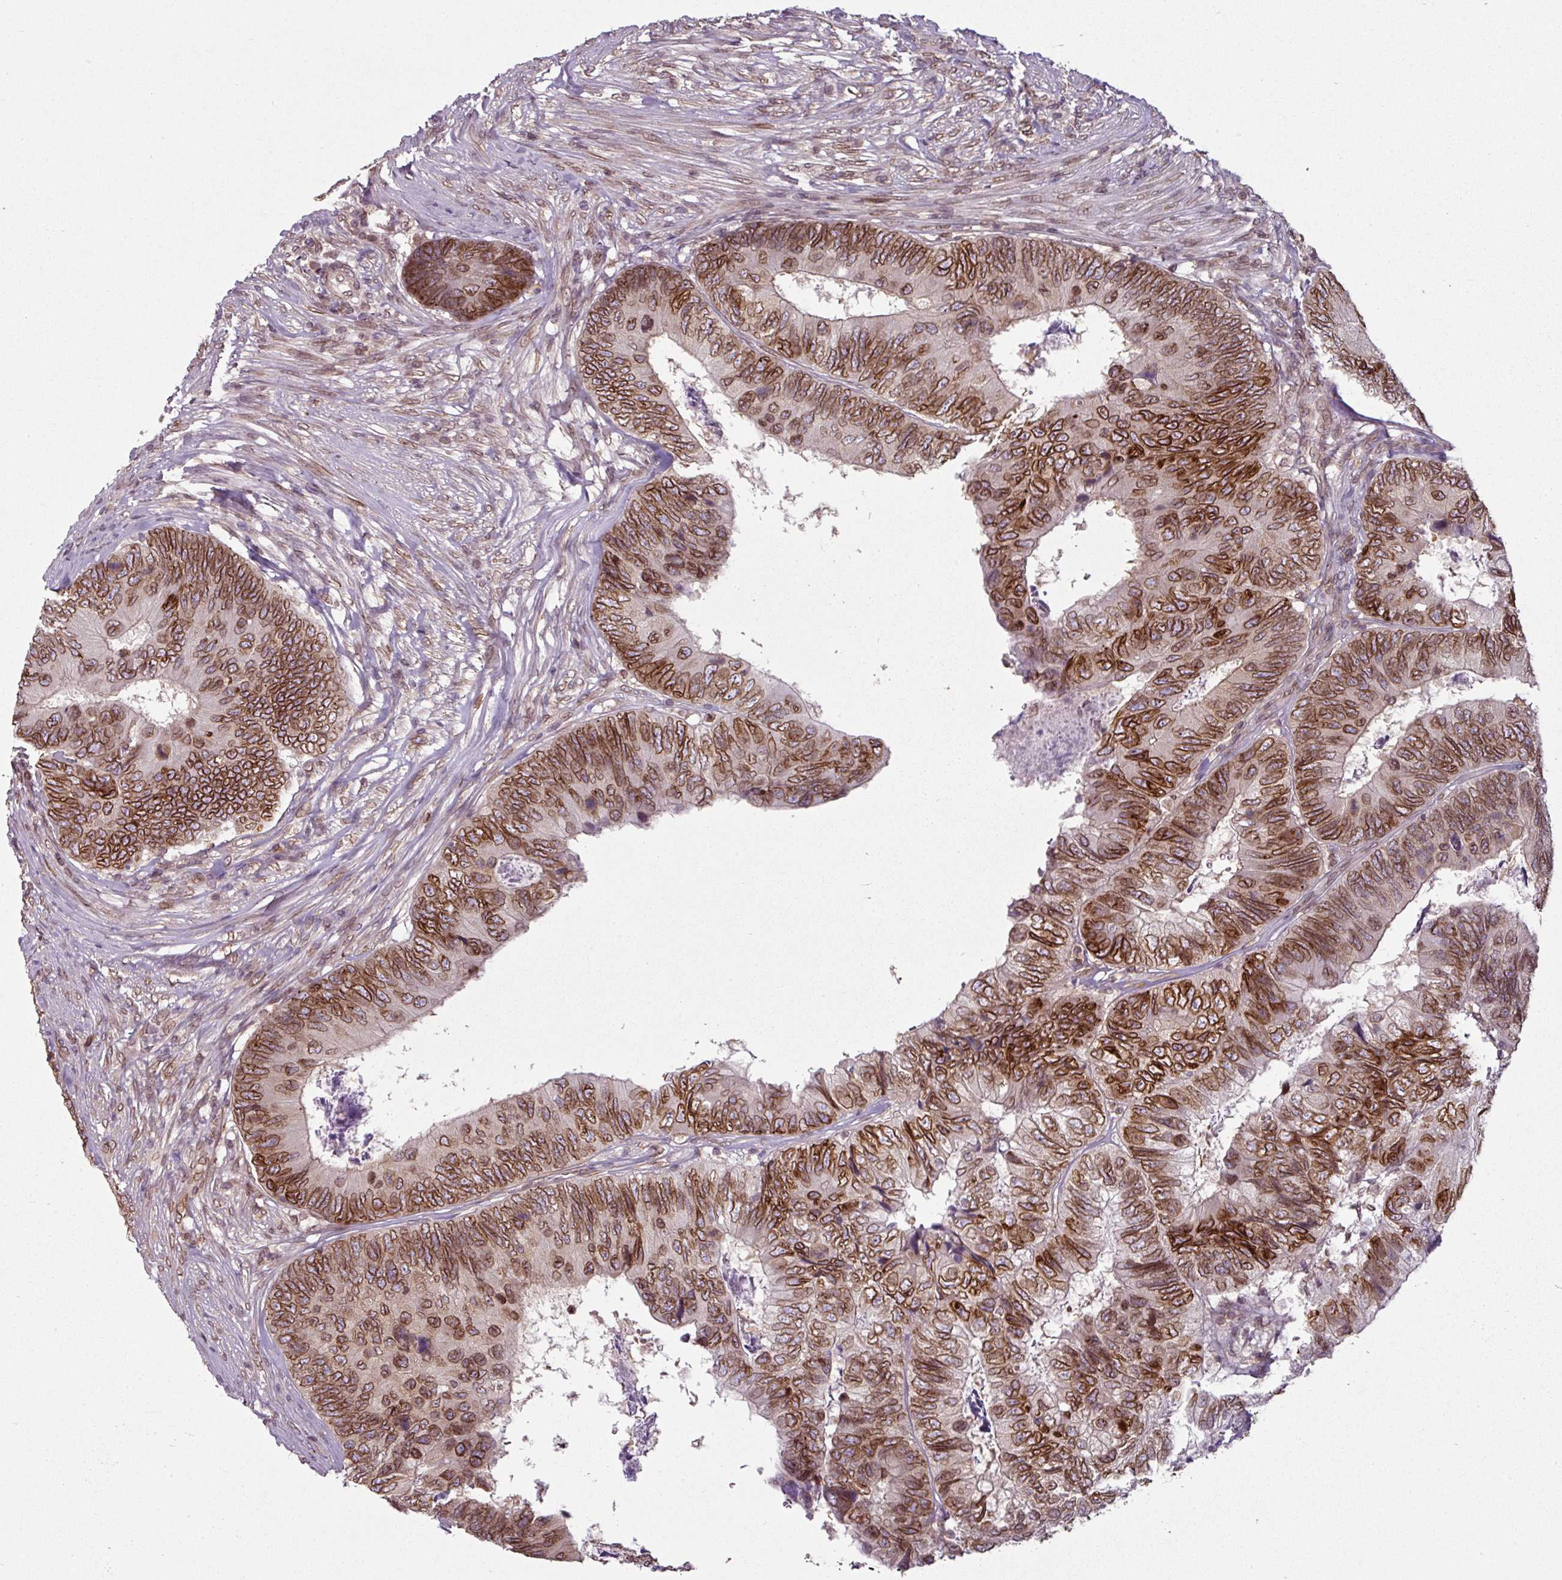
{"staining": {"intensity": "strong", "quantity": ">75%", "location": "cytoplasmic/membranous,nuclear"}, "tissue": "colorectal cancer", "cell_type": "Tumor cells", "image_type": "cancer", "snomed": [{"axis": "morphology", "description": "Adenocarcinoma, NOS"}, {"axis": "topography", "description": "Colon"}], "caption": "About >75% of tumor cells in colorectal cancer demonstrate strong cytoplasmic/membranous and nuclear protein staining as visualized by brown immunohistochemical staining.", "gene": "RANGAP1", "patient": {"sex": "female", "age": 67}}